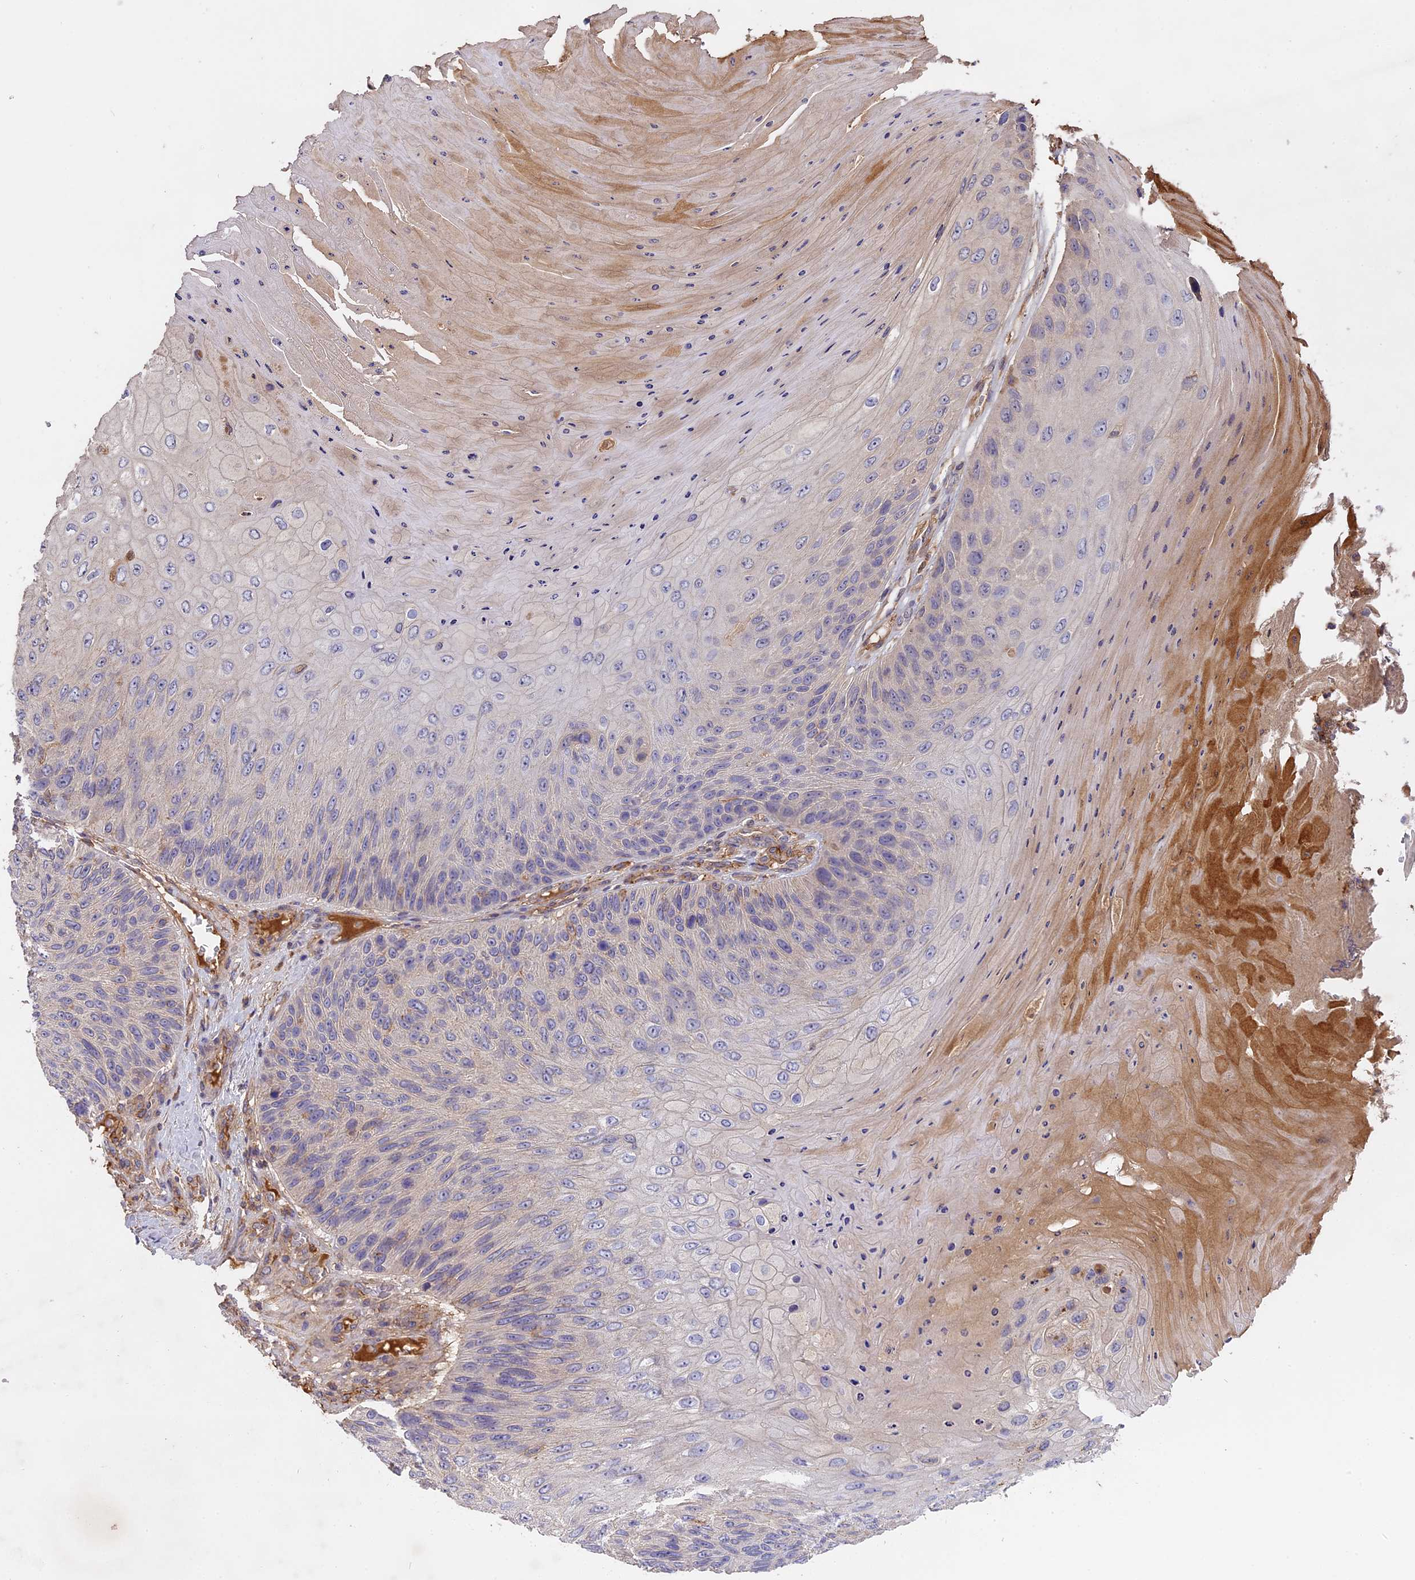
{"staining": {"intensity": "negative", "quantity": "none", "location": "none"}, "tissue": "skin cancer", "cell_type": "Tumor cells", "image_type": "cancer", "snomed": [{"axis": "morphology", "description": "Squamous cell carcinoma, NOS"}, {"axis": "topography", "description": "Skin"}], "caption": "IHC photomicrograph of neoplastic tissue: human skin squamous cell carcinoma stained with DAB (3,3'-diaminobenzidine) demonstrates no significant protein positivity in tumor cells.", "gene": "CFAP119", "patient": {"sex": "female", "age": 88}}